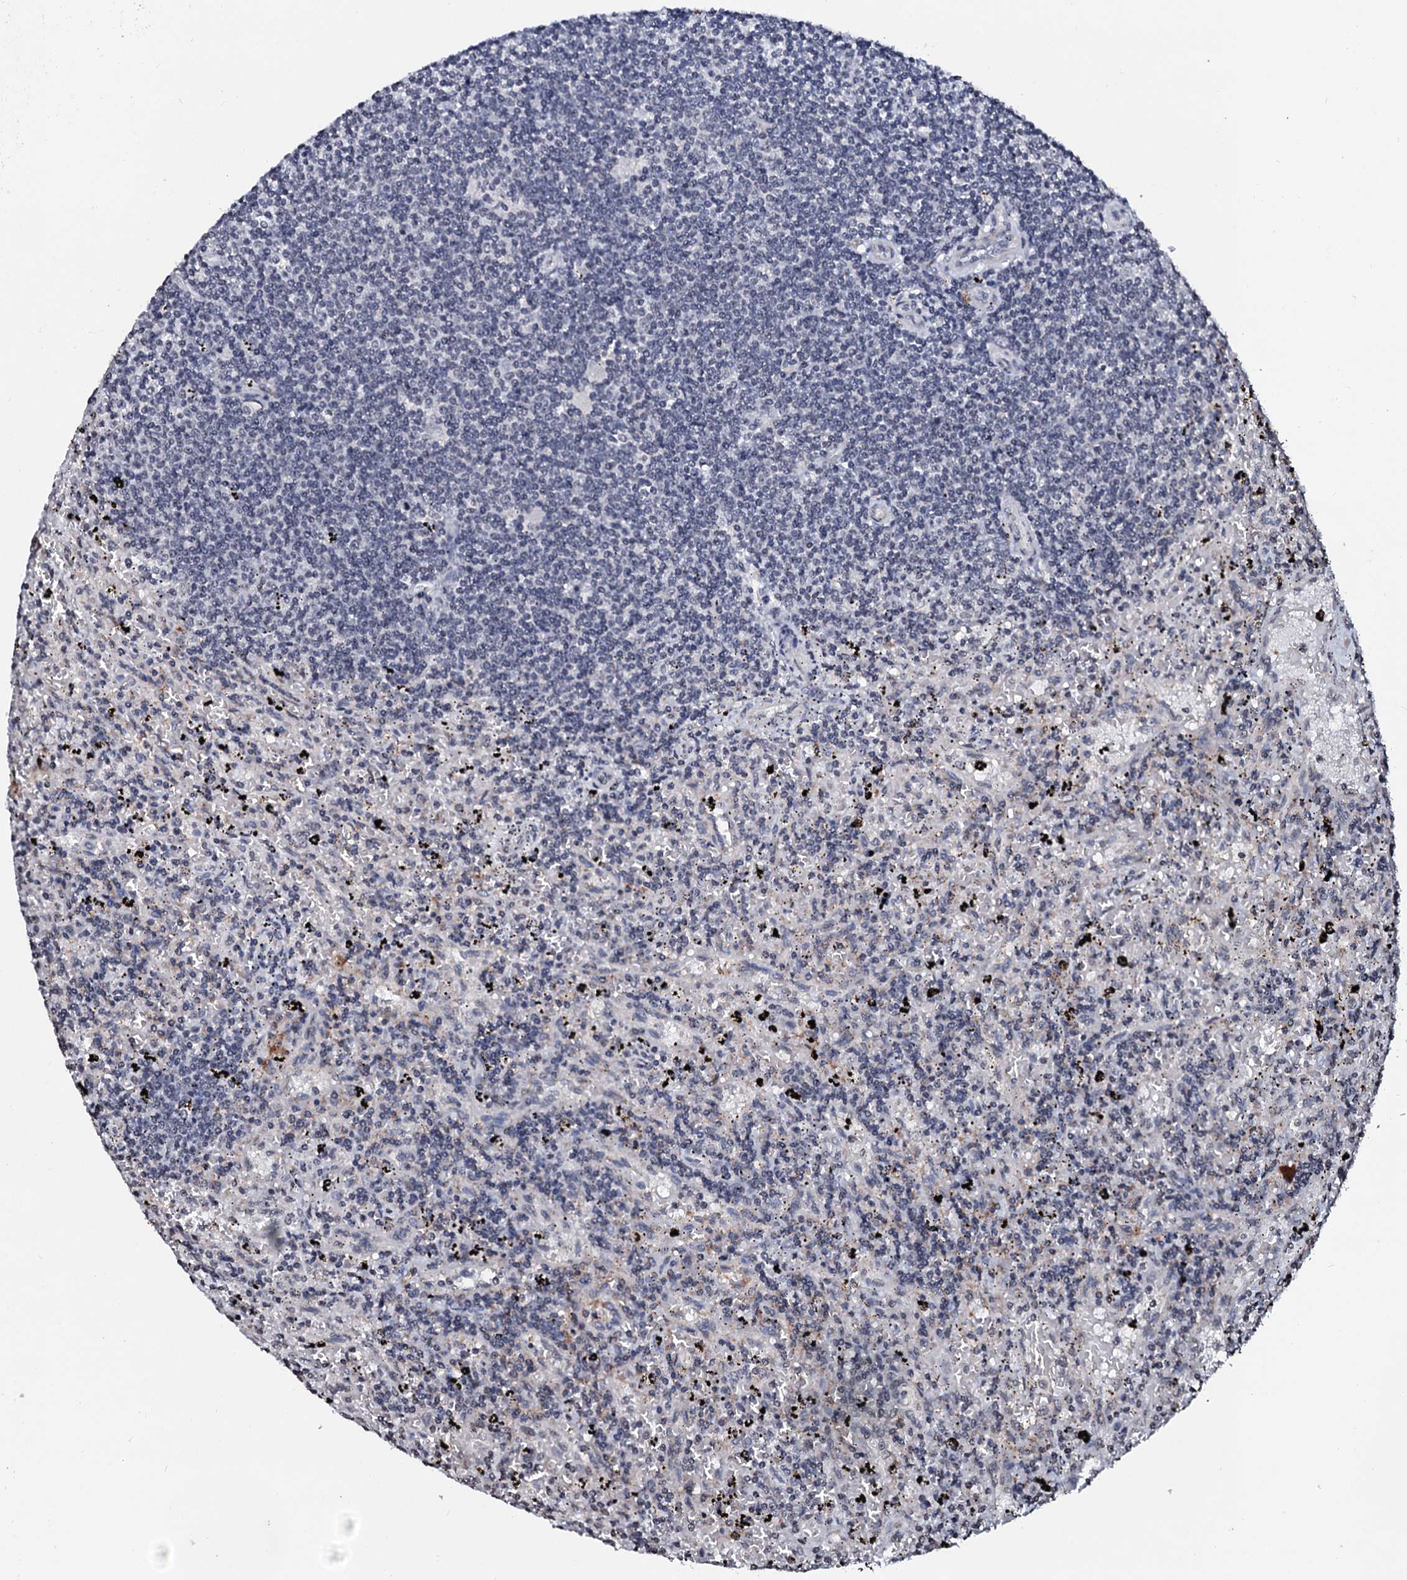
{"staining": {"intensity": "negative", "quantity": "none", "location": "none"}, "tissue": "lymphoma", "cell_type": "Tumor cells", "image_type": "cancer", "snomed": [{"axis": "morphology", "description": "Malignant lymphoma, non-Hodgkin's type, Low grade"}, {"axis": "topography", "description": "Spleen"}], "caption": "The photomicrograph displays no staining of tumor cells in low-grade malignant lymphoma, non-Hodgkin's type.", "gene": "LSM11", "patient": {"sex": "male", "age": 76}}